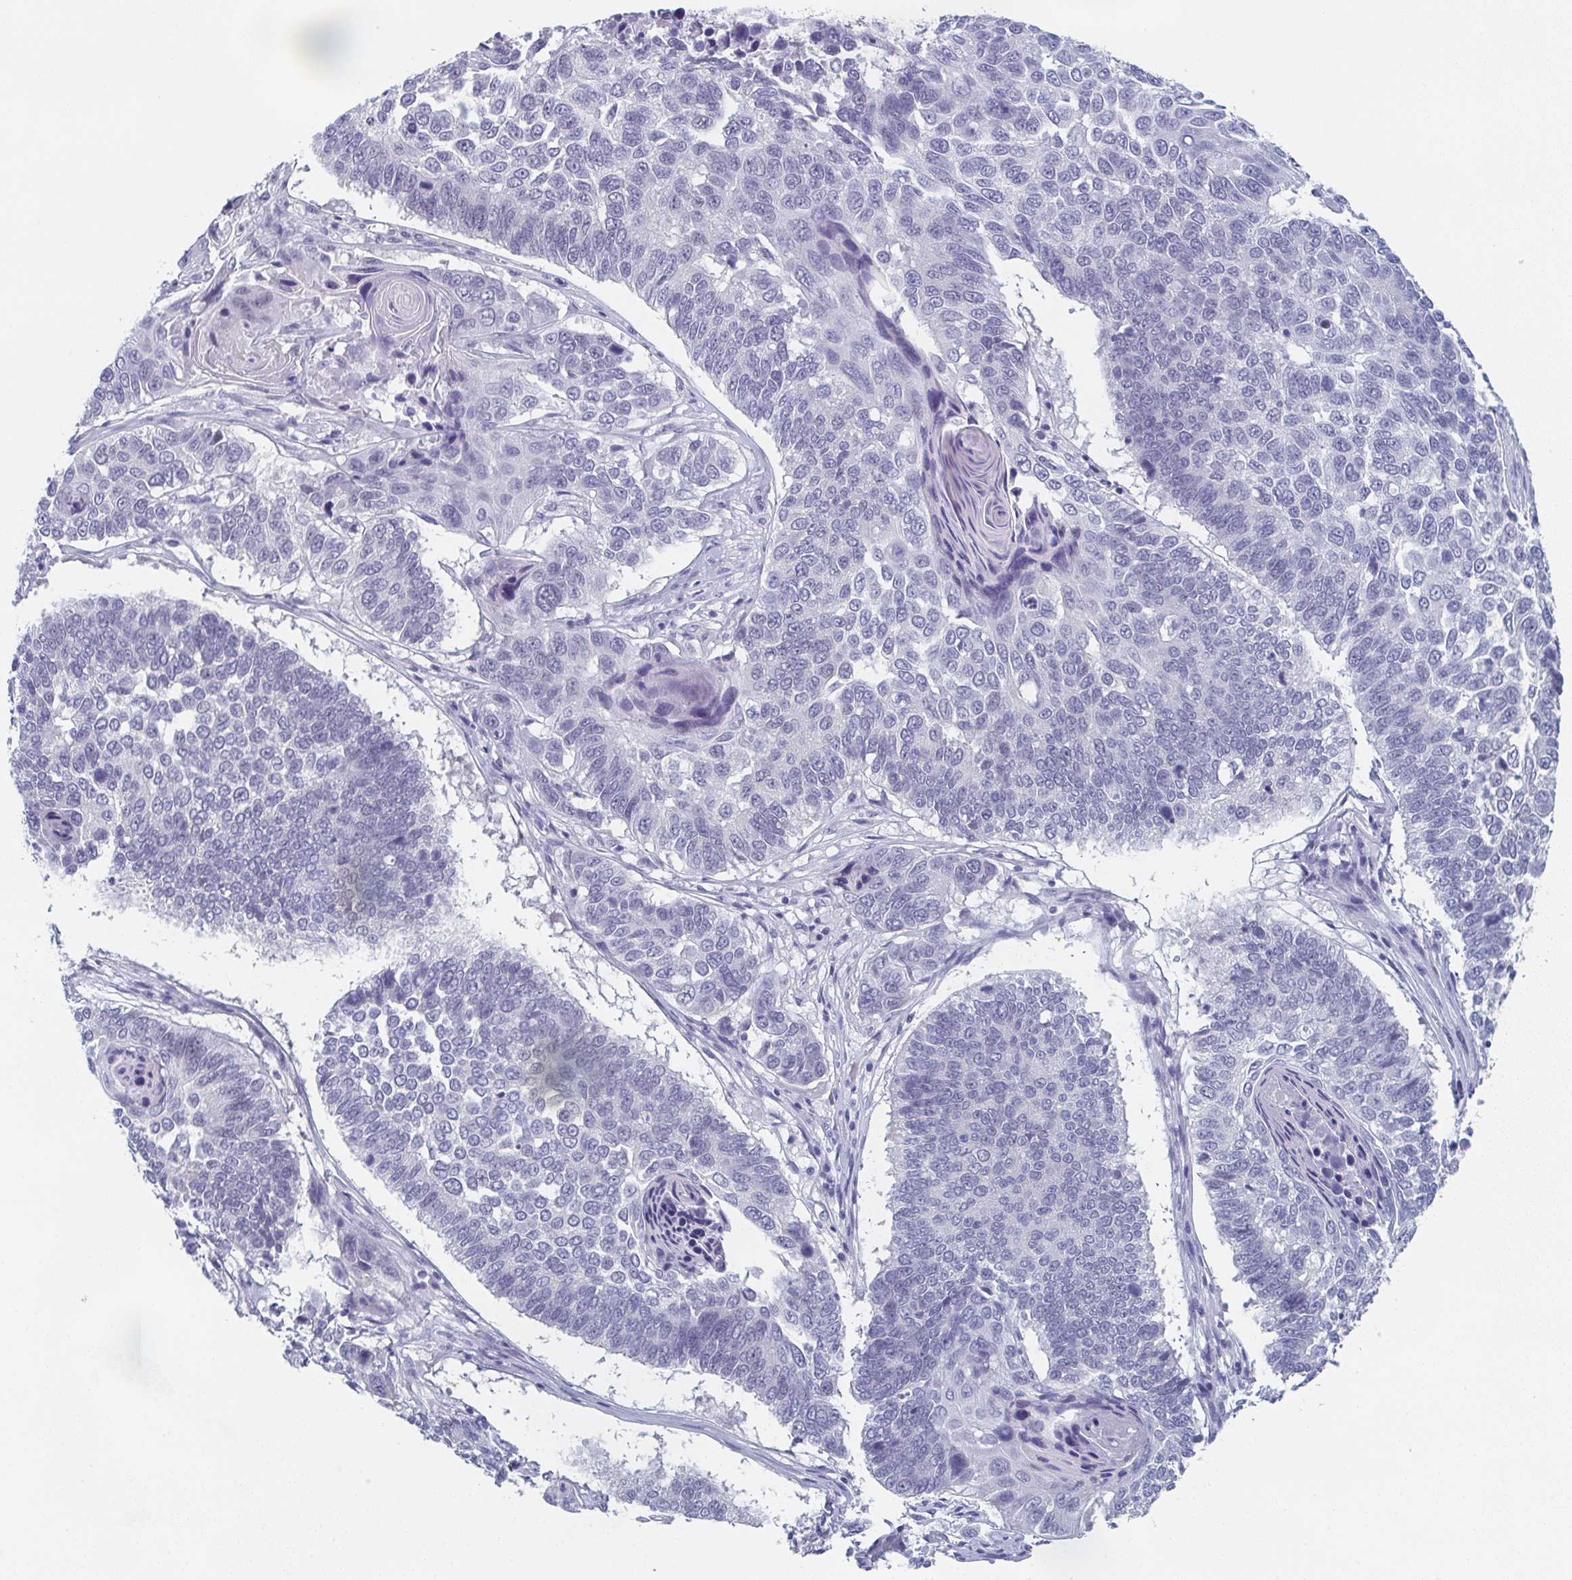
{"staining": {"intensity": "negative", "quantity": "none", "location": "none"}, "tissue": "lung cancer", "cell_type": "Tumor cells", "image_type": "cancer", "snomed": [{"axis": "morphology", "description": "Squamous cell carcinoma, NOS"}, {"axis": "topography", "description": "Lung"}], "caption": "This image is of squamous cell carcinoma (lung) stained with immunohistochemistry to label a protein in brown with the nuclei are counter-stained blue. There is no staining in tumor cells.", "gene": "DYDC2", "patient": {"sex": "male", "age": 73}}